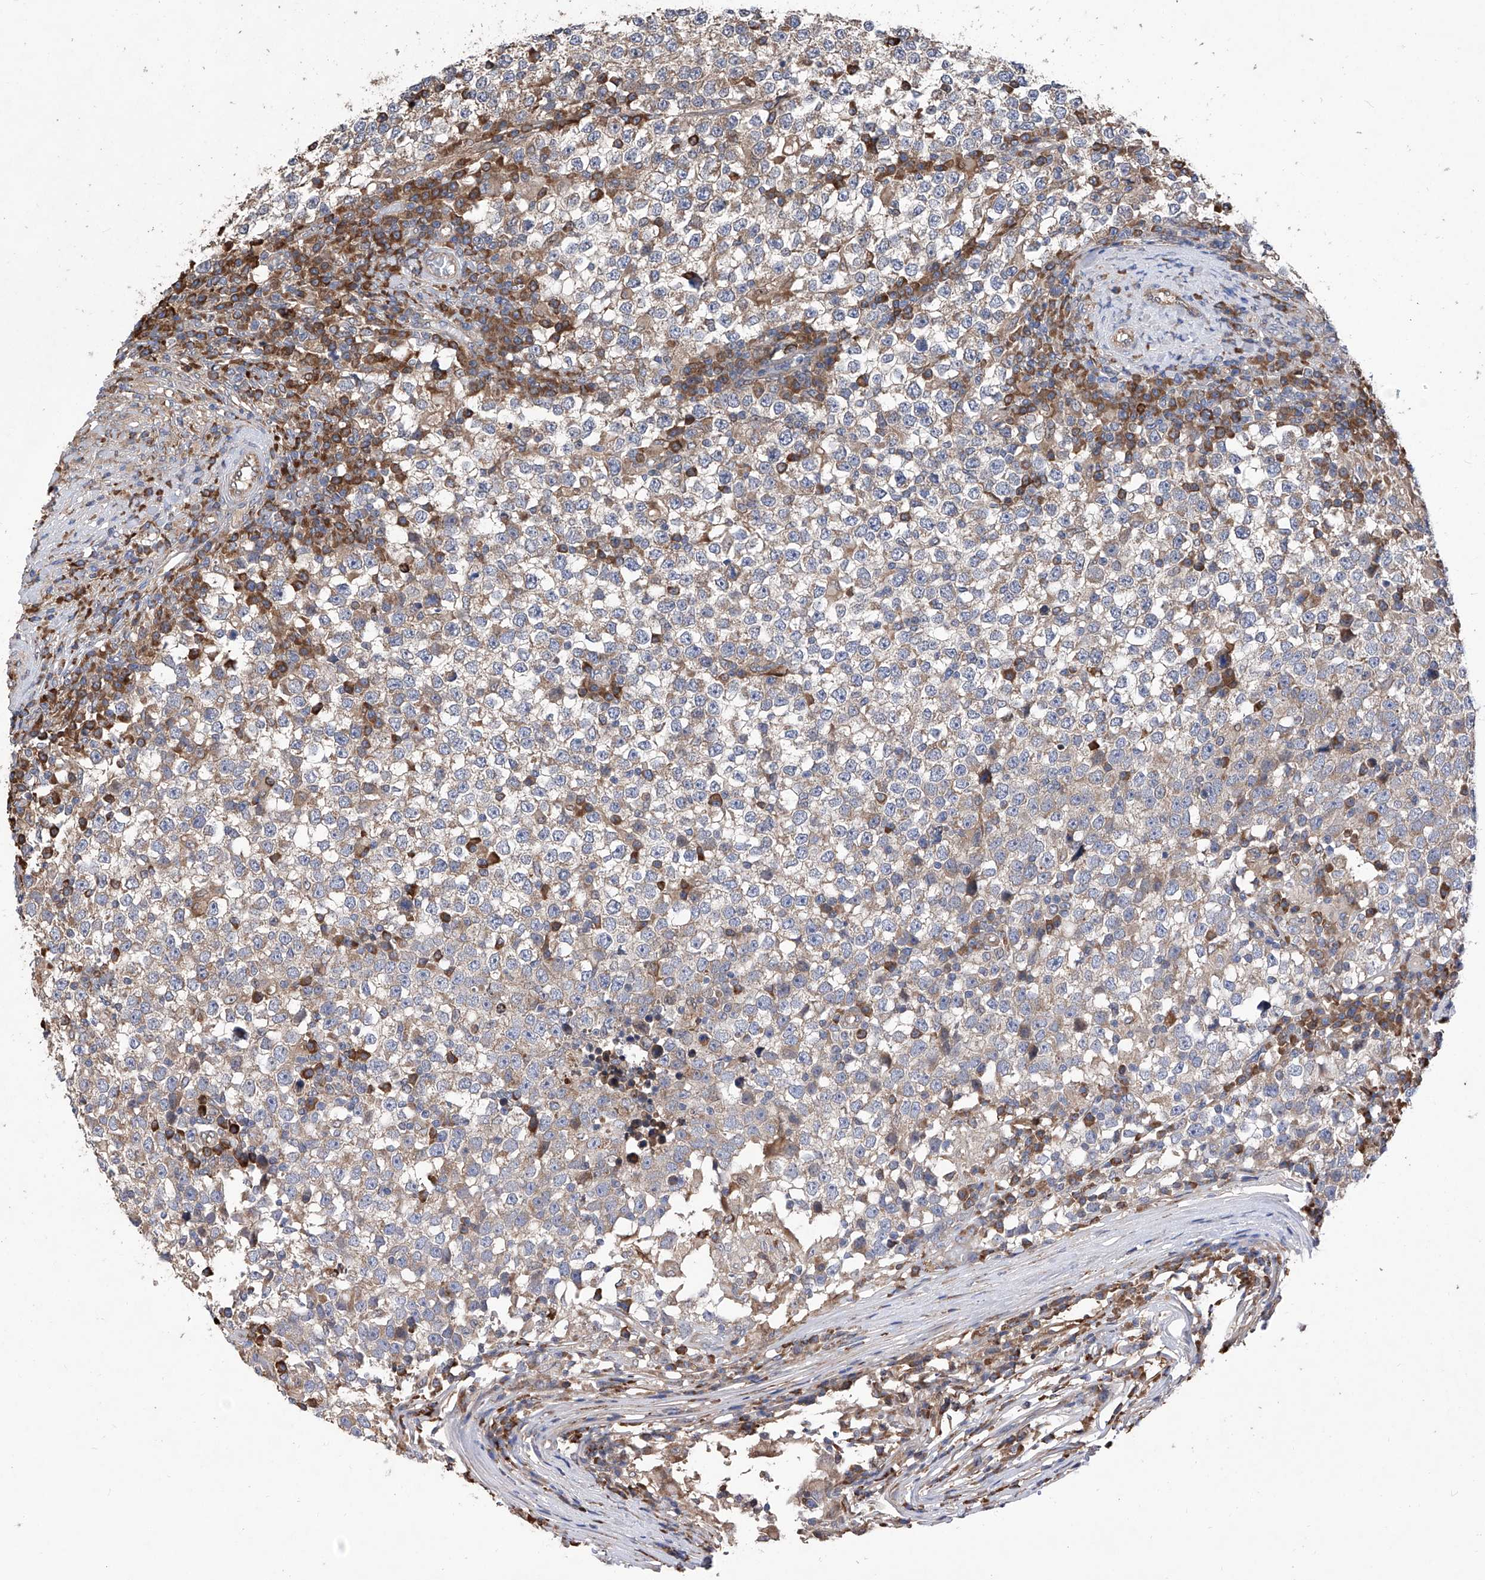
{"staining": {"intensity": "weak", "quantity": ">75%", "location": "cytoplasmic/membranous"}, "tissue": "testis cancer", "cell_type": "Tumor cells", "image_type": "cancer", "snomed": [{"axis": "morphology", "description": "Seminoma, NOS"}, {"axis": "topography", "description": "Testis"}], "caption": "IHC of seminoma (testis) demonstrates low levels of weak cytoplasmic/membranous positivity in about >75% of tumor cells. The staining was performed using DAB (3,3'-diaminobenzidine) to visualize the protein expression in brown, while the nuclei were stained in blue with hematoxylin (Magnification: 20x).", "gene": "INPP5B", "patient": {"sex": "male", "age": 65}}